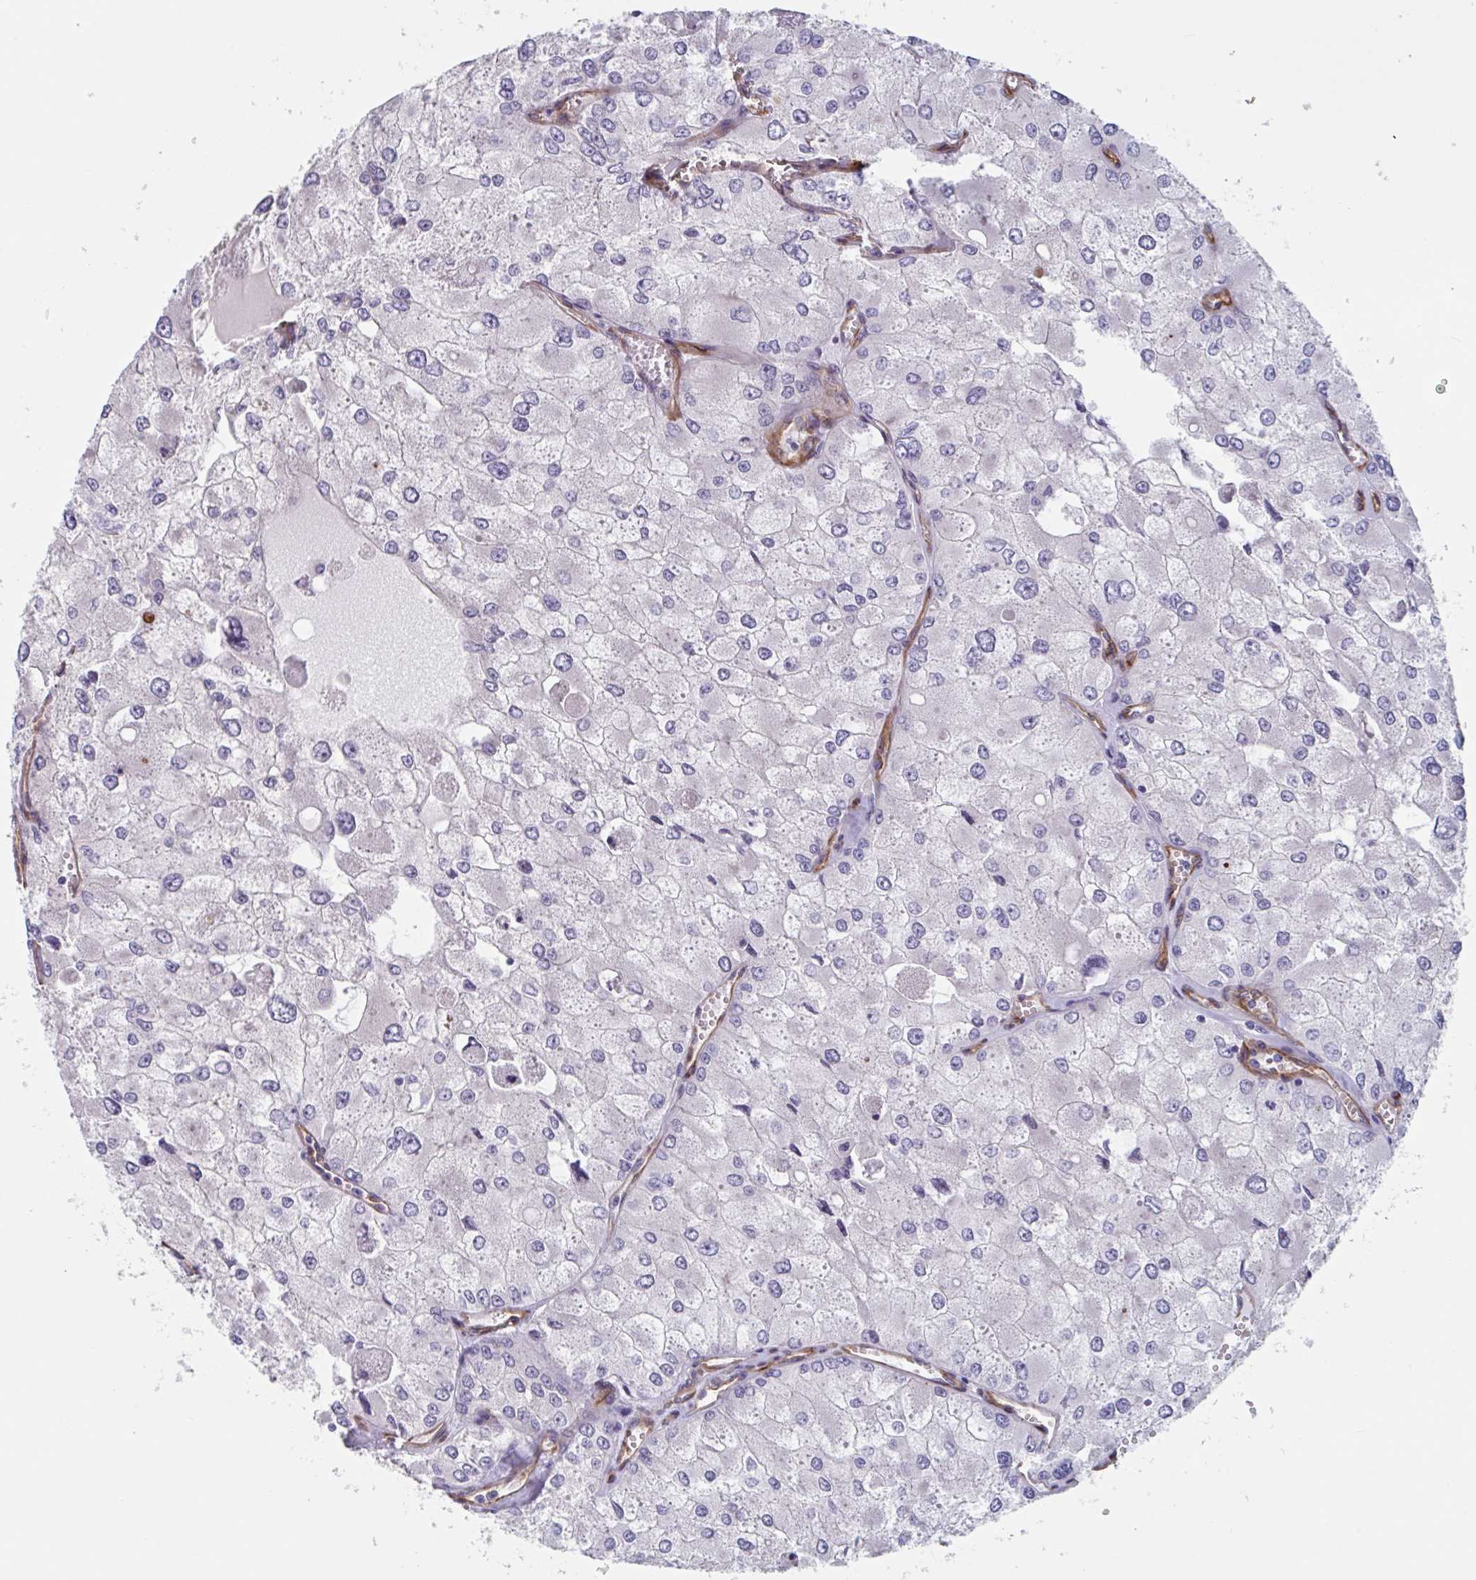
{"staining": {"intensity": "negative", "quantity": "none", "location": "none"}, "tissue": "renal cancer", "cell_type": "Tumor cells", "image_type": "cancer", "snomed": [{"axis": "morphology", "description": "Adenocarcinoma, NOS"}, {"axis": "topography", "description": "Kidney"}], "caption": "This photomicrograph is of adenocarcinoma (renal) stained with immunohistochemistry (IHC) to label a protein in brown with the nuclei are counter-stained blue. There is no staining in tumor cells. The staining is performed using DAB brown chromogen with nuclei counter-stained in using hematoxylin.", "gene": "CITED4", "patient": {"sex": "female", "age": 70}}